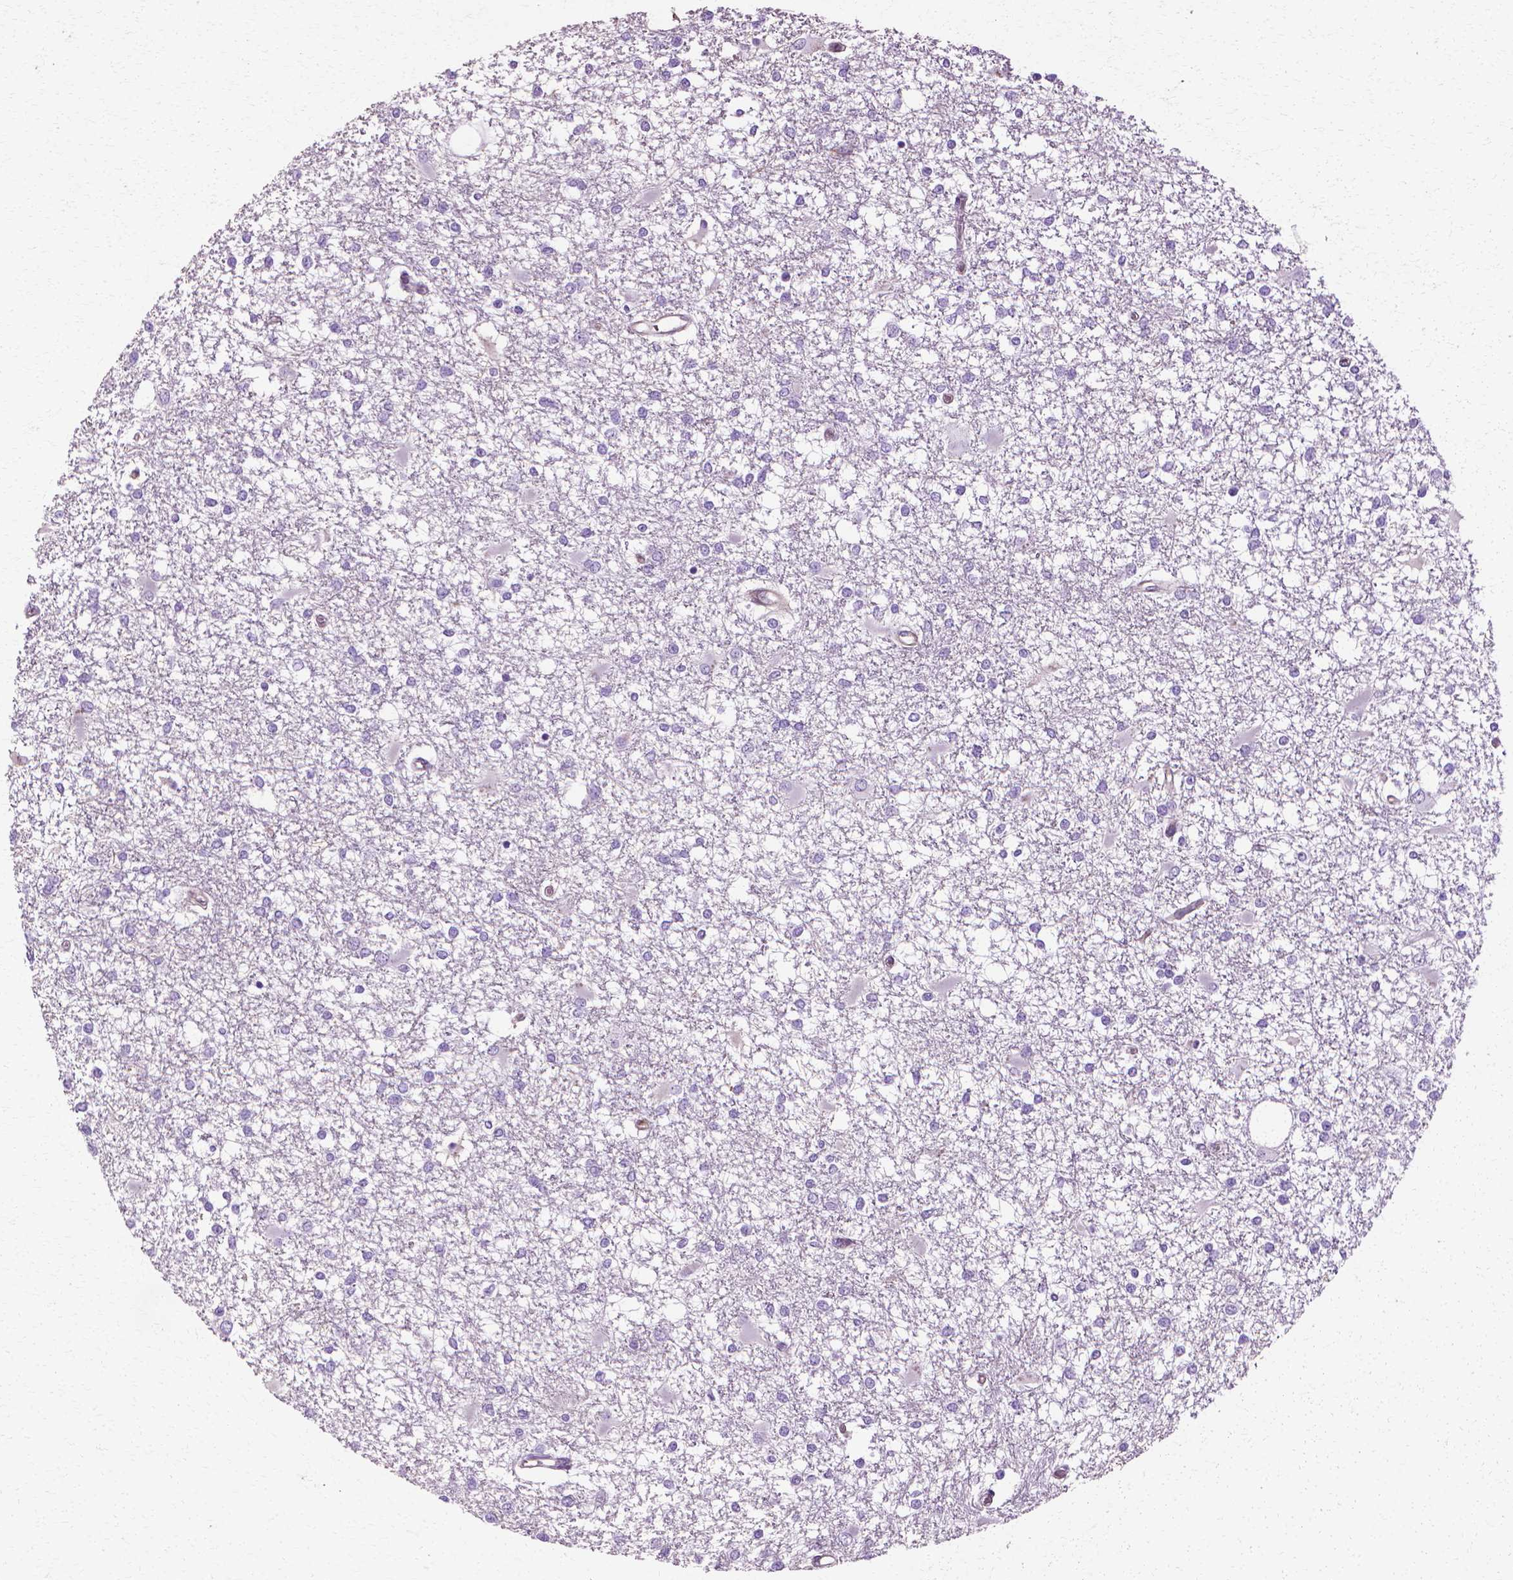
{"staining": {"intensity": "negative", "quantity": "none", "location": "none"}, "tissue": "glioma", "cell_type": "Tumor cells", "image_type": "cancer", "snomed": [{"axis": "morphology", "description": "Glioma, malignant, High grade"}, {"axis": "topography", "description": "Cerebral cortex"}], "caption": "Glioma was stained to show a protein in brown. There is no significant positivity in tumor cells.", "gene": "CFAP157", "patient": {"sex": "male", "age": 79}}